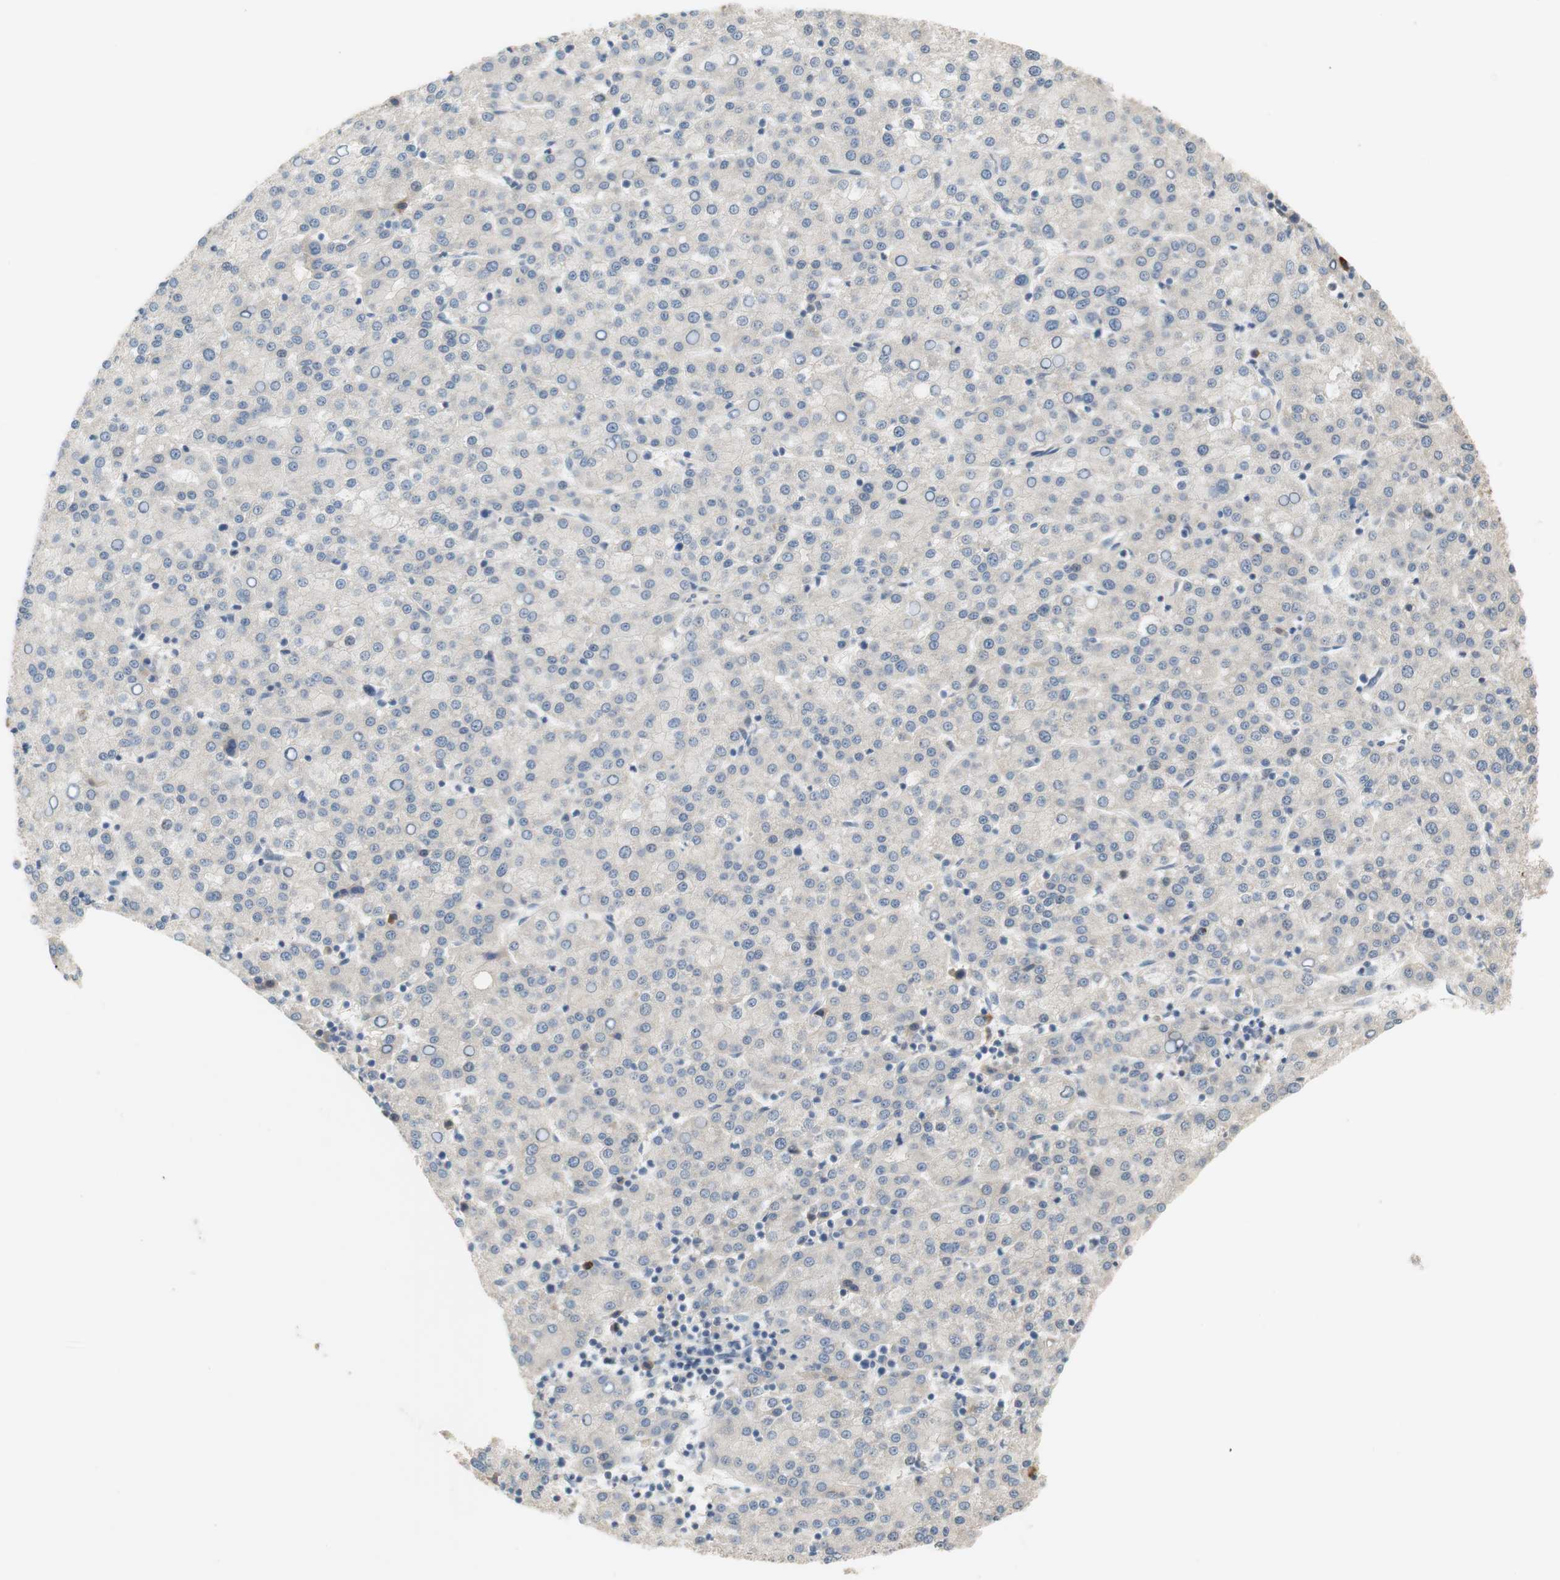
{"staining": {"intensity": "weak", "quantity": "25%-75%", "location": "cytoplasmic/membranous"}, "tissue": "liver cancer", "cell_type": "Tumor cells", "image_type": "cancer", "snomed": [{"axis": "morphology", "description": "Carcinoma, Hepatocellular, NOS"}, {"axis": "topography", "description": "Liver"}], "caption": "The photomicrograph demonstrates a brown stain indicating the presence of a protein in the cytoplasmic/membranous of tumor cells in hepatocellular carcinoma (liver).", "gene": "COL12A1", "patient": {"sex": "female", "age": 58}}